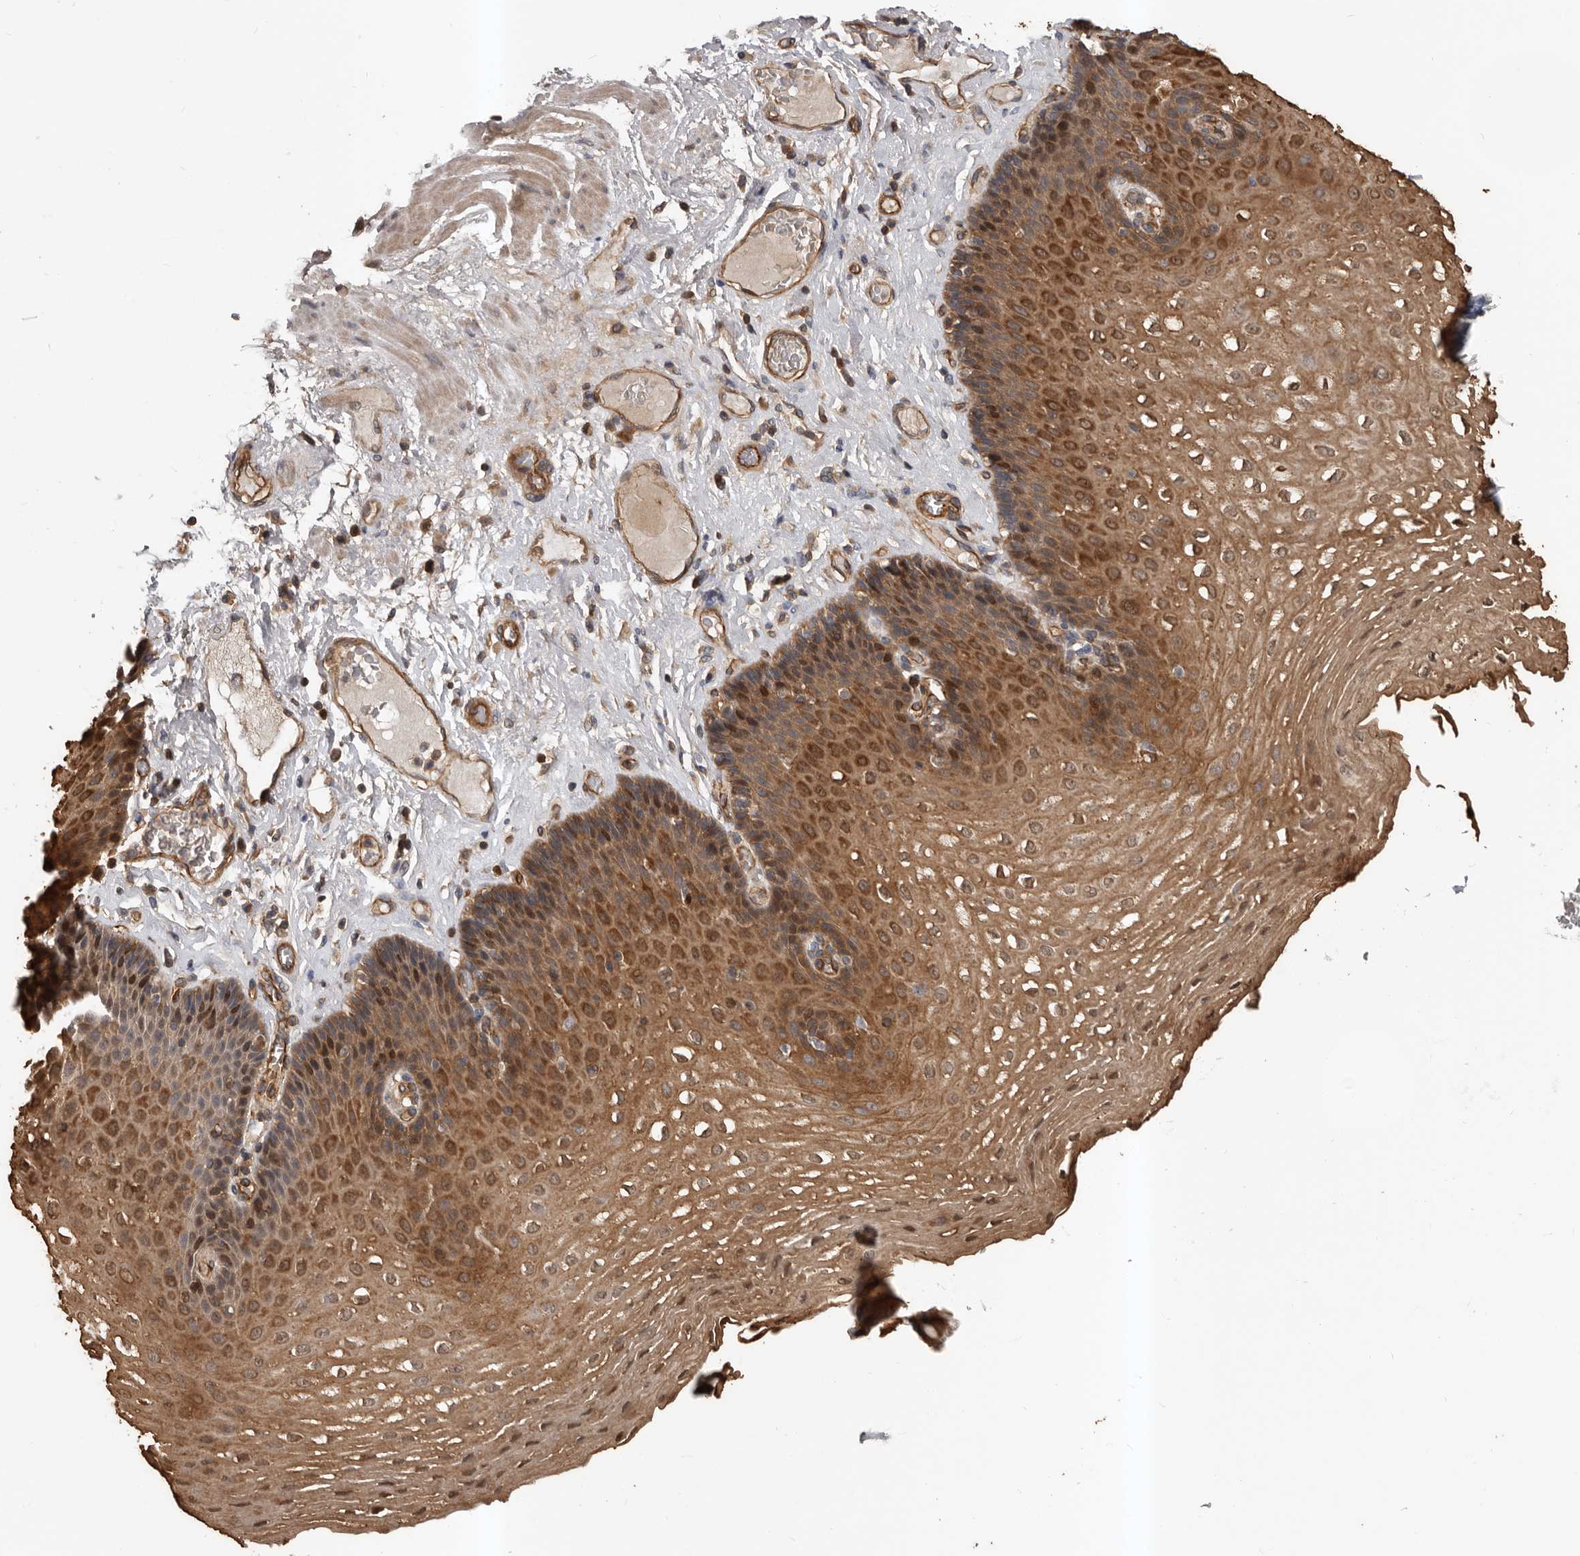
{"staining": {"intensity": "moderate", "quantity": ">75%", "location": "cytoplasmic/membranous,nuclear"}, "tissue": "esophagus", "cell_type": "Squamous epithelial cells", "image_type": "normal", "snomed": [{"axis": "morphology", "description": "Normal tissue, NOS"}, {"axis": "topography", "description": "Esophagus"}], "caption": "A brown stain labels moderate cytoplasmic/membranous,nuclear expression of a protein in squamous epithelial cells of normal esophagus. (DAB IHC with brightfield microscopy, high magnification).", "gene": "PNRC2", "patient": {"sex": "female", "age": 66}}